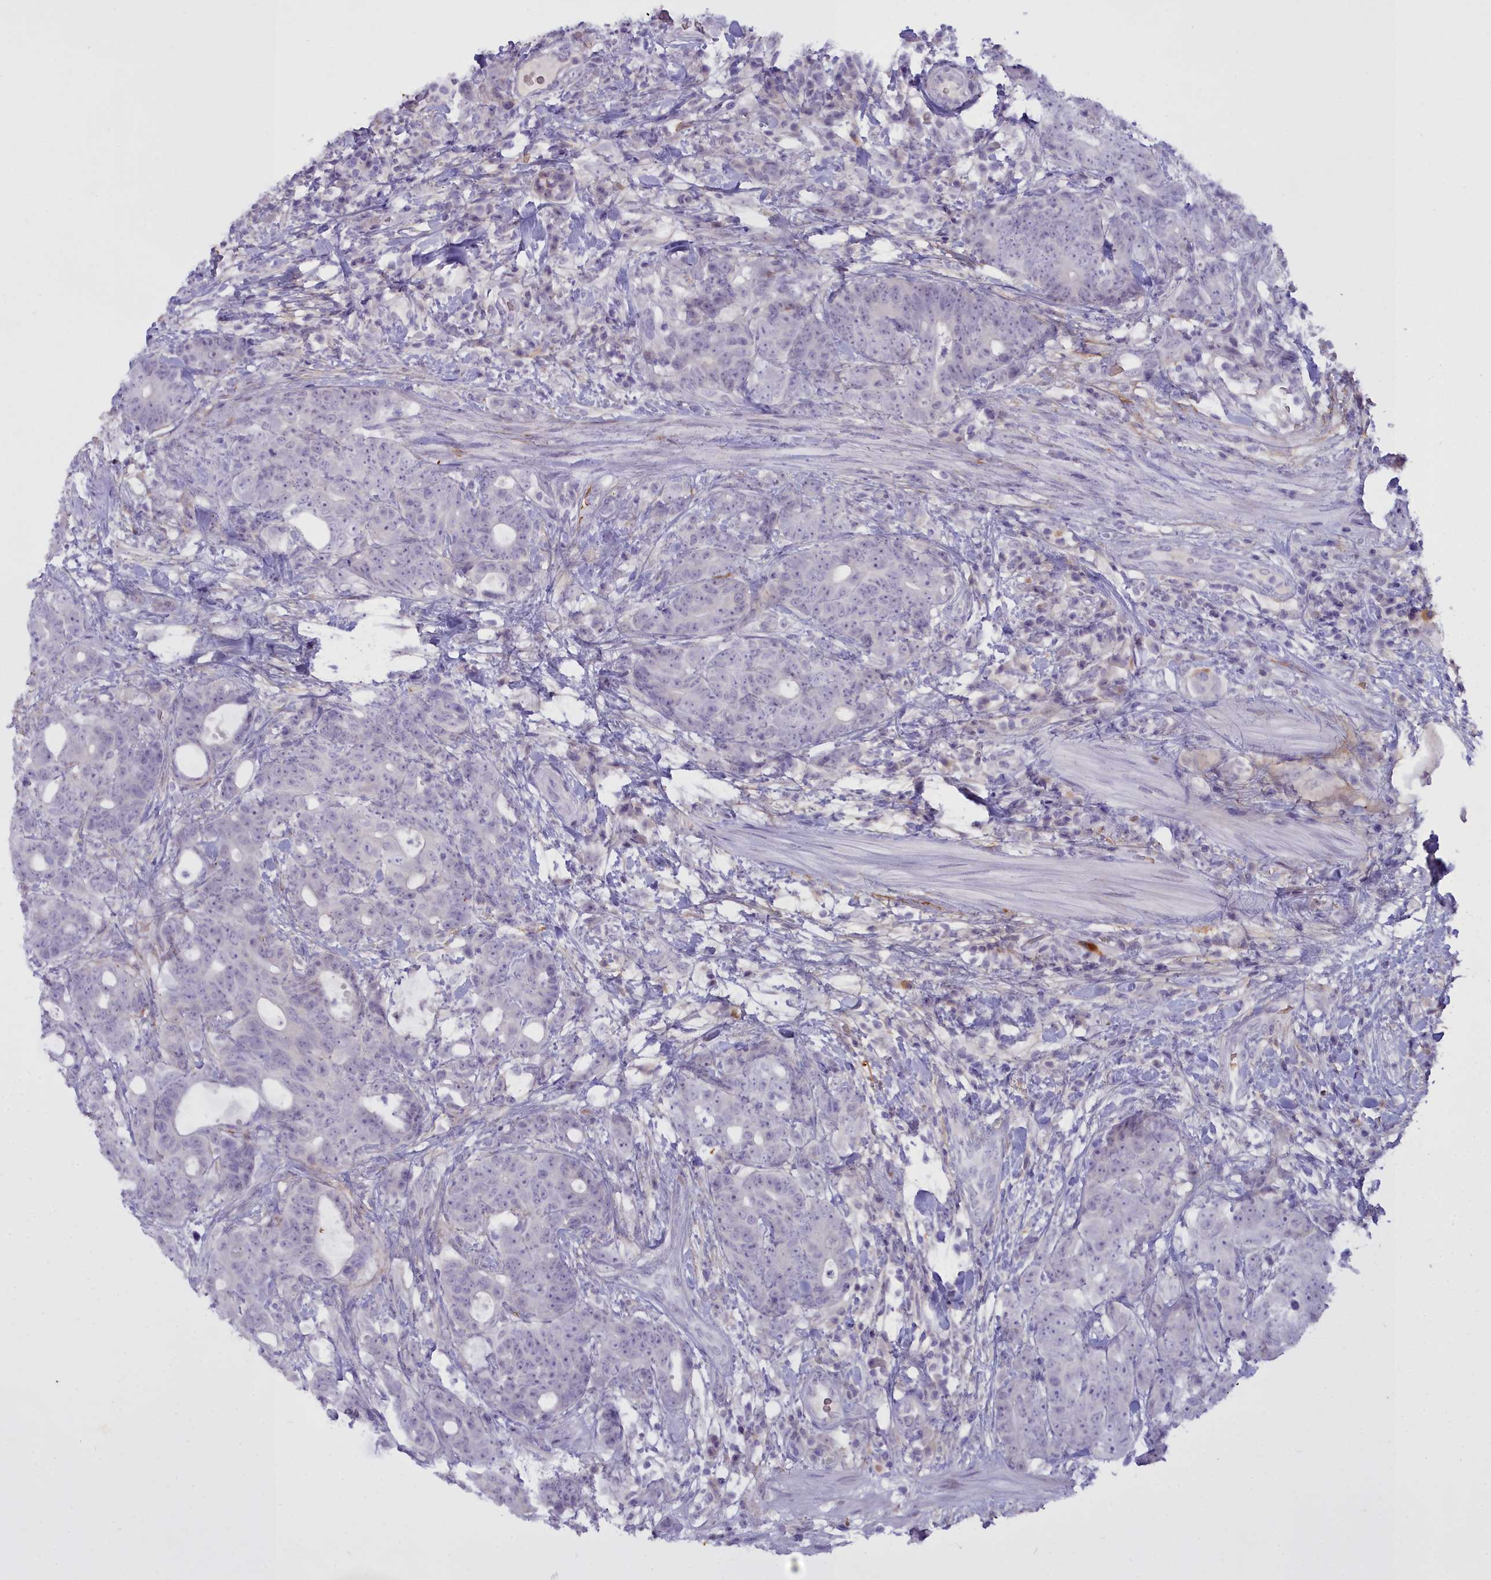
{"staining": {"intensity": "negative", "quantity": "none", "location": "none"}, "tissue": "colorectal cancer", "cell_type": "Tumor cells", "image_type": "cancer", "snomed": [{"axis": "morphology", "description": "Adenocarcinoma, NOS"}, {"axis": "topography", "description": "Colon"}], "caption": "This is an IHC photomicrograph of colorectal adenocarcinoma. There is no expression in tumor cells.", "gene": "OSTN", "patient": {"sex": "female", "age": 82}}